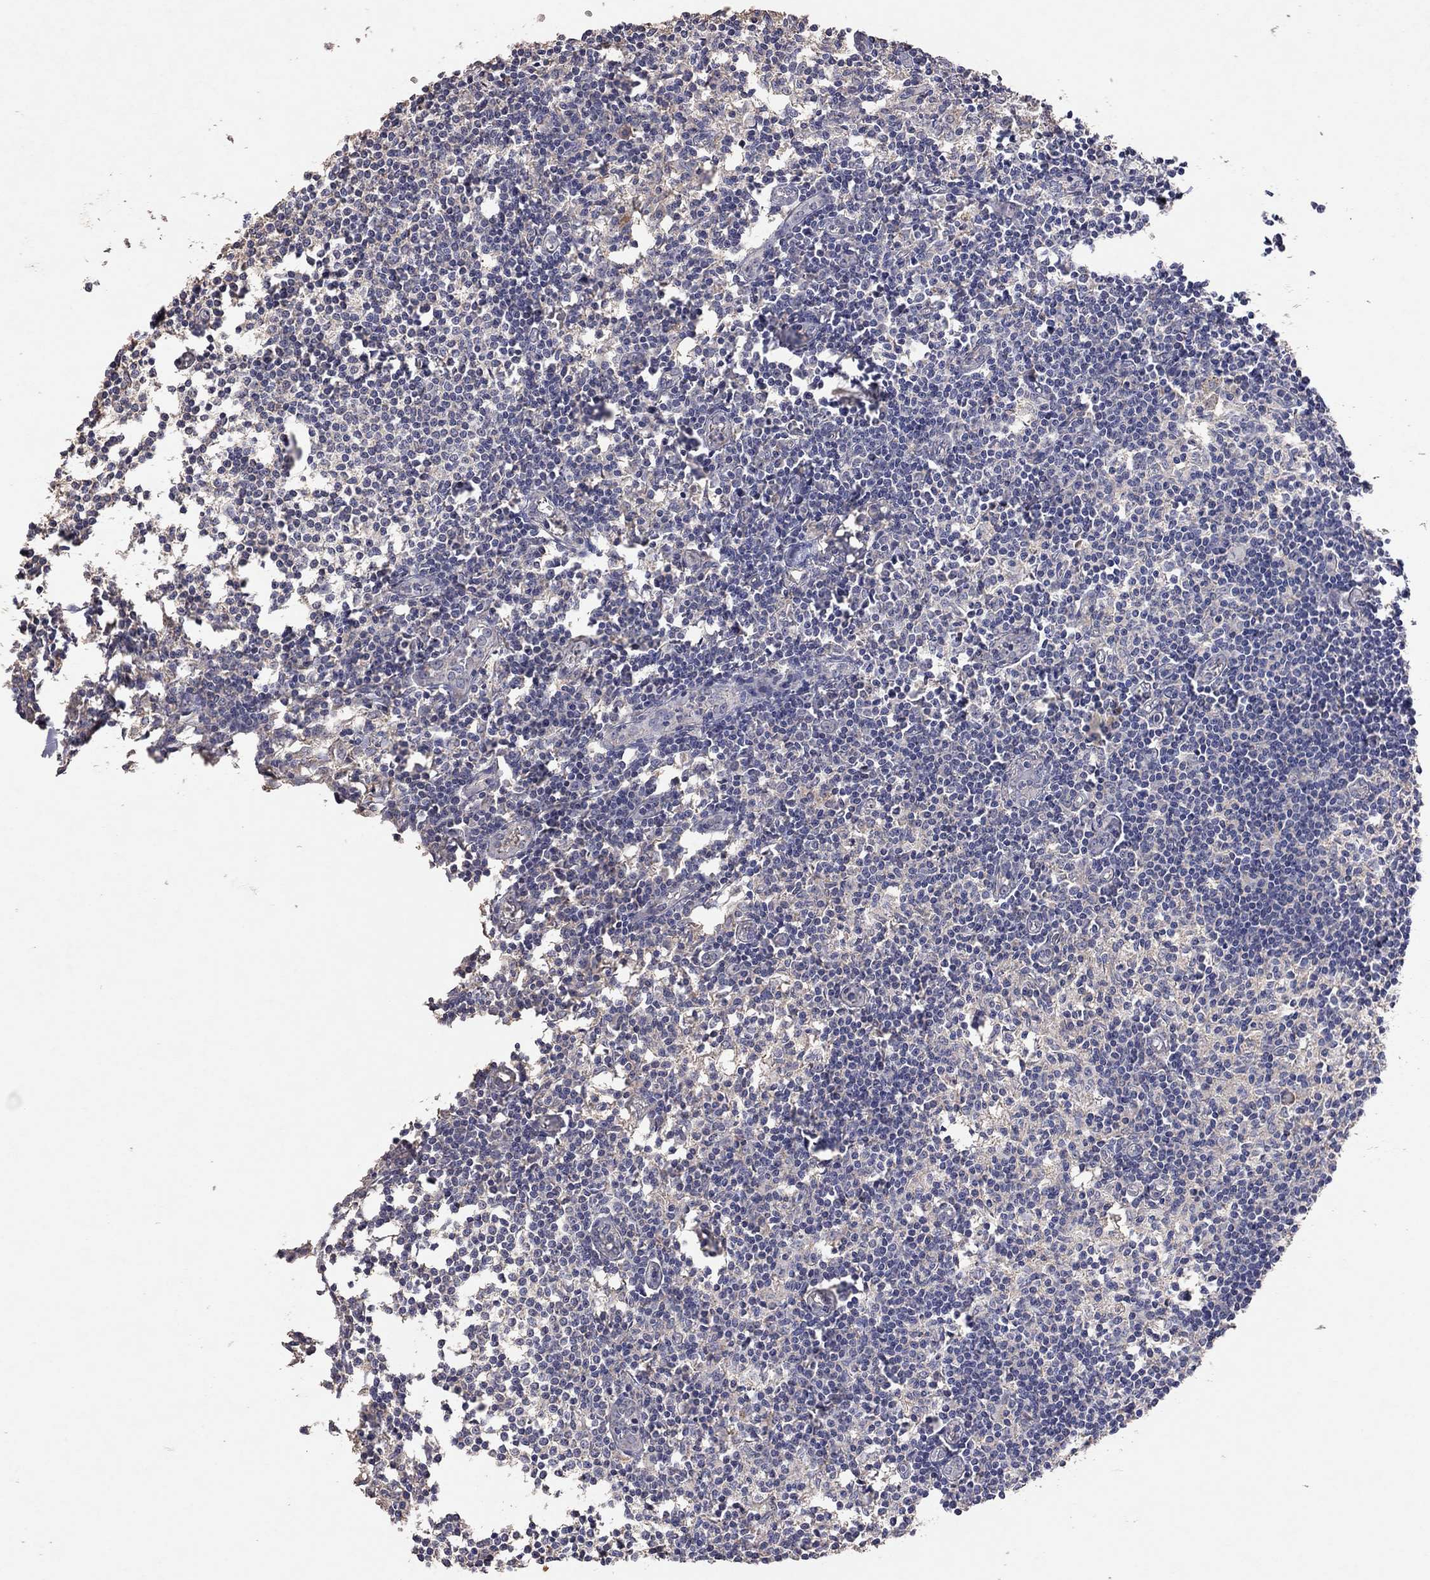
{"staining": {"intensity": "negative", "quantity": "none", "location": "none"}, "tissue": "lymph node", "cell_type": "Germinal center cells", "image_type": "normal", "snomed": [{"axis": "morphology", "description": "Normal tissue, NOS"}, {"axis": "topography", "description": "Lymph node"}], "caption": "Germinal center cells show no significant protein expression in normal lymph node. (Stains: DAB (3,3'-diaminobenzidine) IHC with hematoxylin counter stain, Microscopy: brightfield microscopy at high magnification).", "gene": "MMP13", "patient": {"sex": "male", "age": 59}}